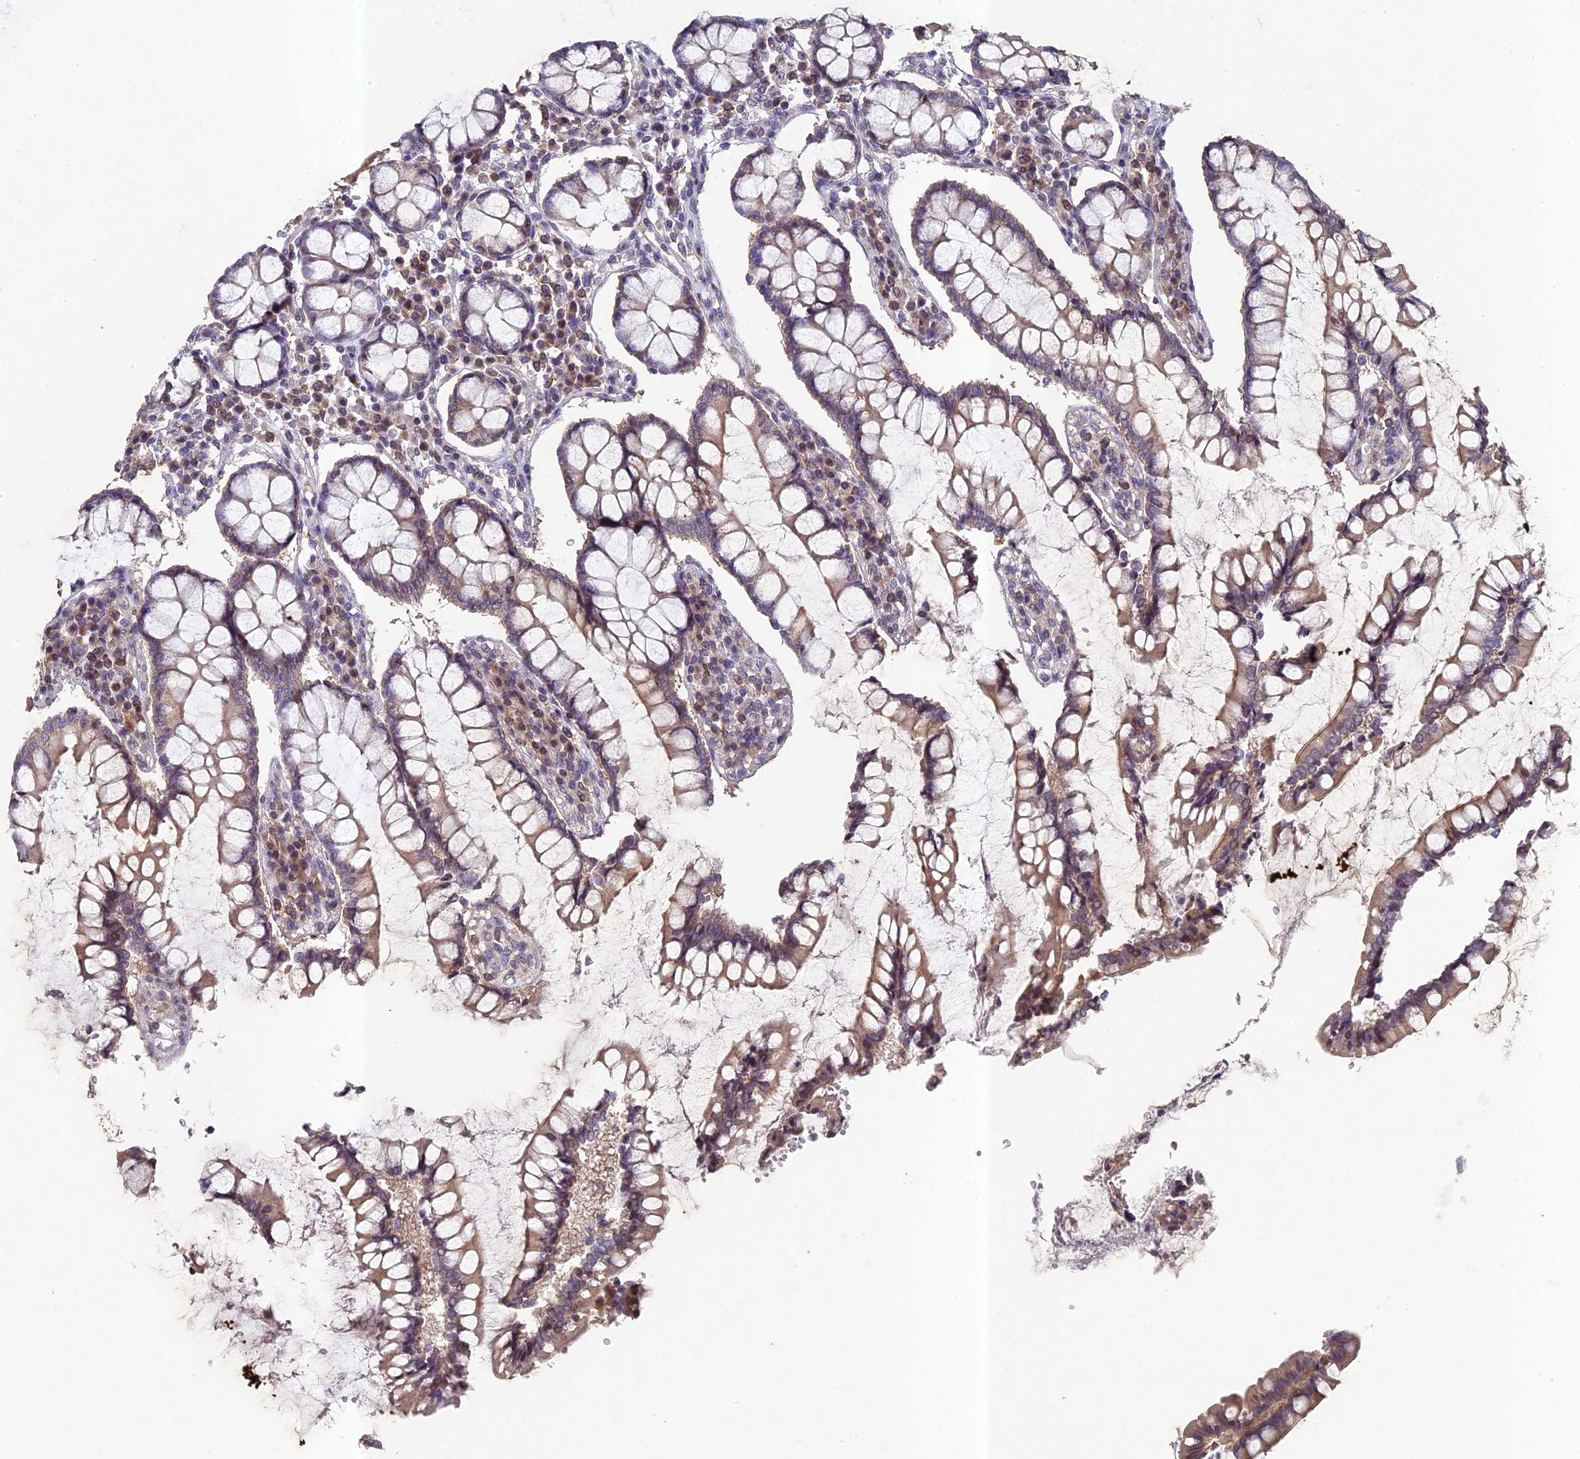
{"staining": {"intensity": "moderate", "quantity": "25%-75%", "location": "cytoplasmic/membranous"}, "tissue": "colon", "cell_type": "Endothelial cells", "image_type": "normal", "snomed": [{"axis": "morphology", "description": "Normal tissue, NOS"}, {"axis": "topography", "description": "Colon"}], "caption": "A brown stain labels moderate cytoplasmic/membranous expression of a protein in endothelial cells of benign colon.", "gene": "DIXDC1", "patient": {"sex": "female", "age": 79}}